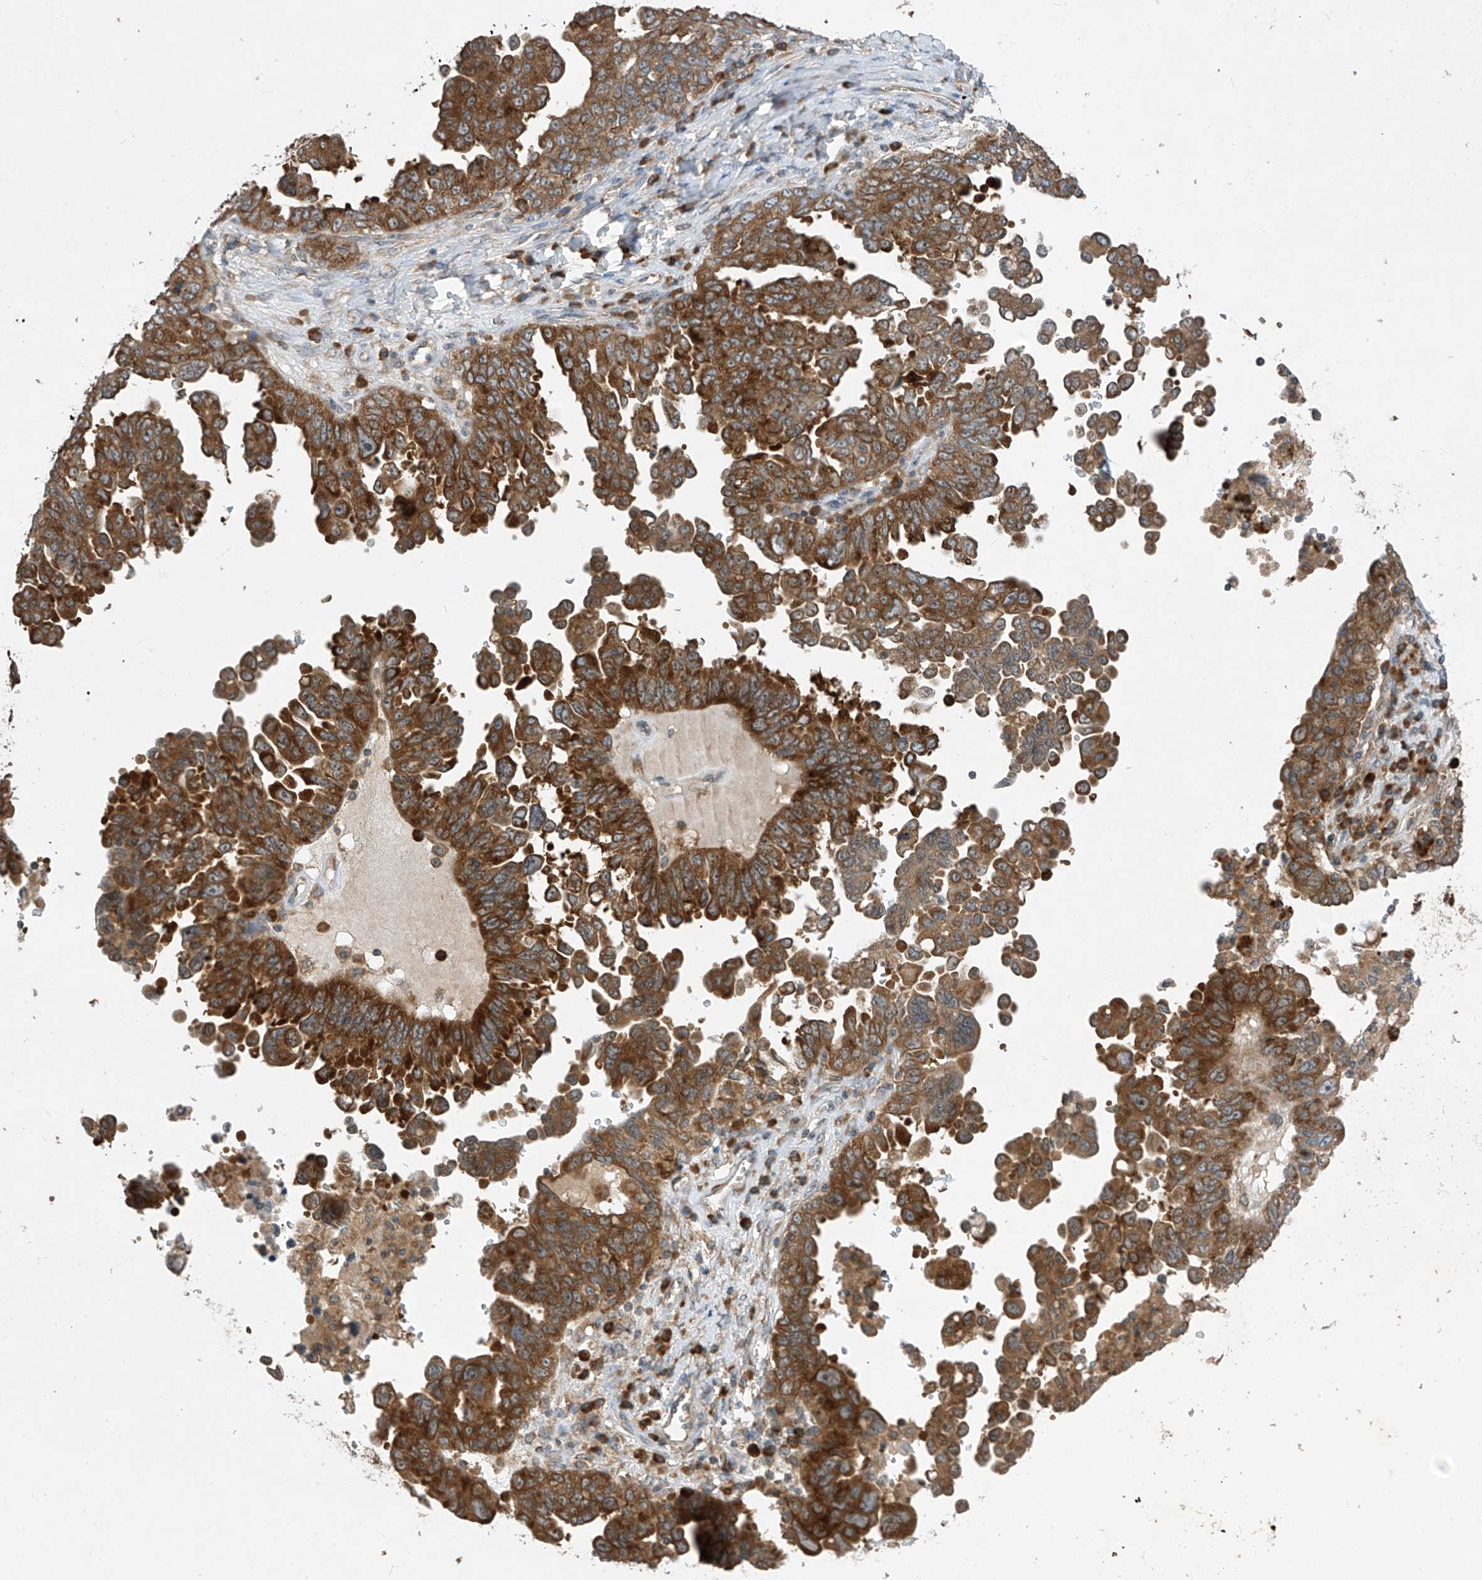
{"staining": {"intensity": "moderate", "quantity": ">75%", "location": "cytoplasmic/membranous"}, "tissue": "ovarian cancer", "cell_type": "Tumor cells", "image_type": "cancer", "snomed": [{"axis": "morphology", "description": "Carcinoma, endometroid"}, {"axis": "topography", "description": "Ovary"}], "caption": "Immunohistochemistry (IHC) of ovarian endometroid carcinoma exhibits medium levels of moderate cytoplasmic/membranous positivity in about >75% of tumor cells. The staining was performed using DAB (3,3'-diaminobenzidine) to visualize the protein expression in brown, while the nuclei were stained in blue with hematoxylin (Magnification: 20x).", "gene": "RPL34", "patient": {"sex": "female", "age": 62}}